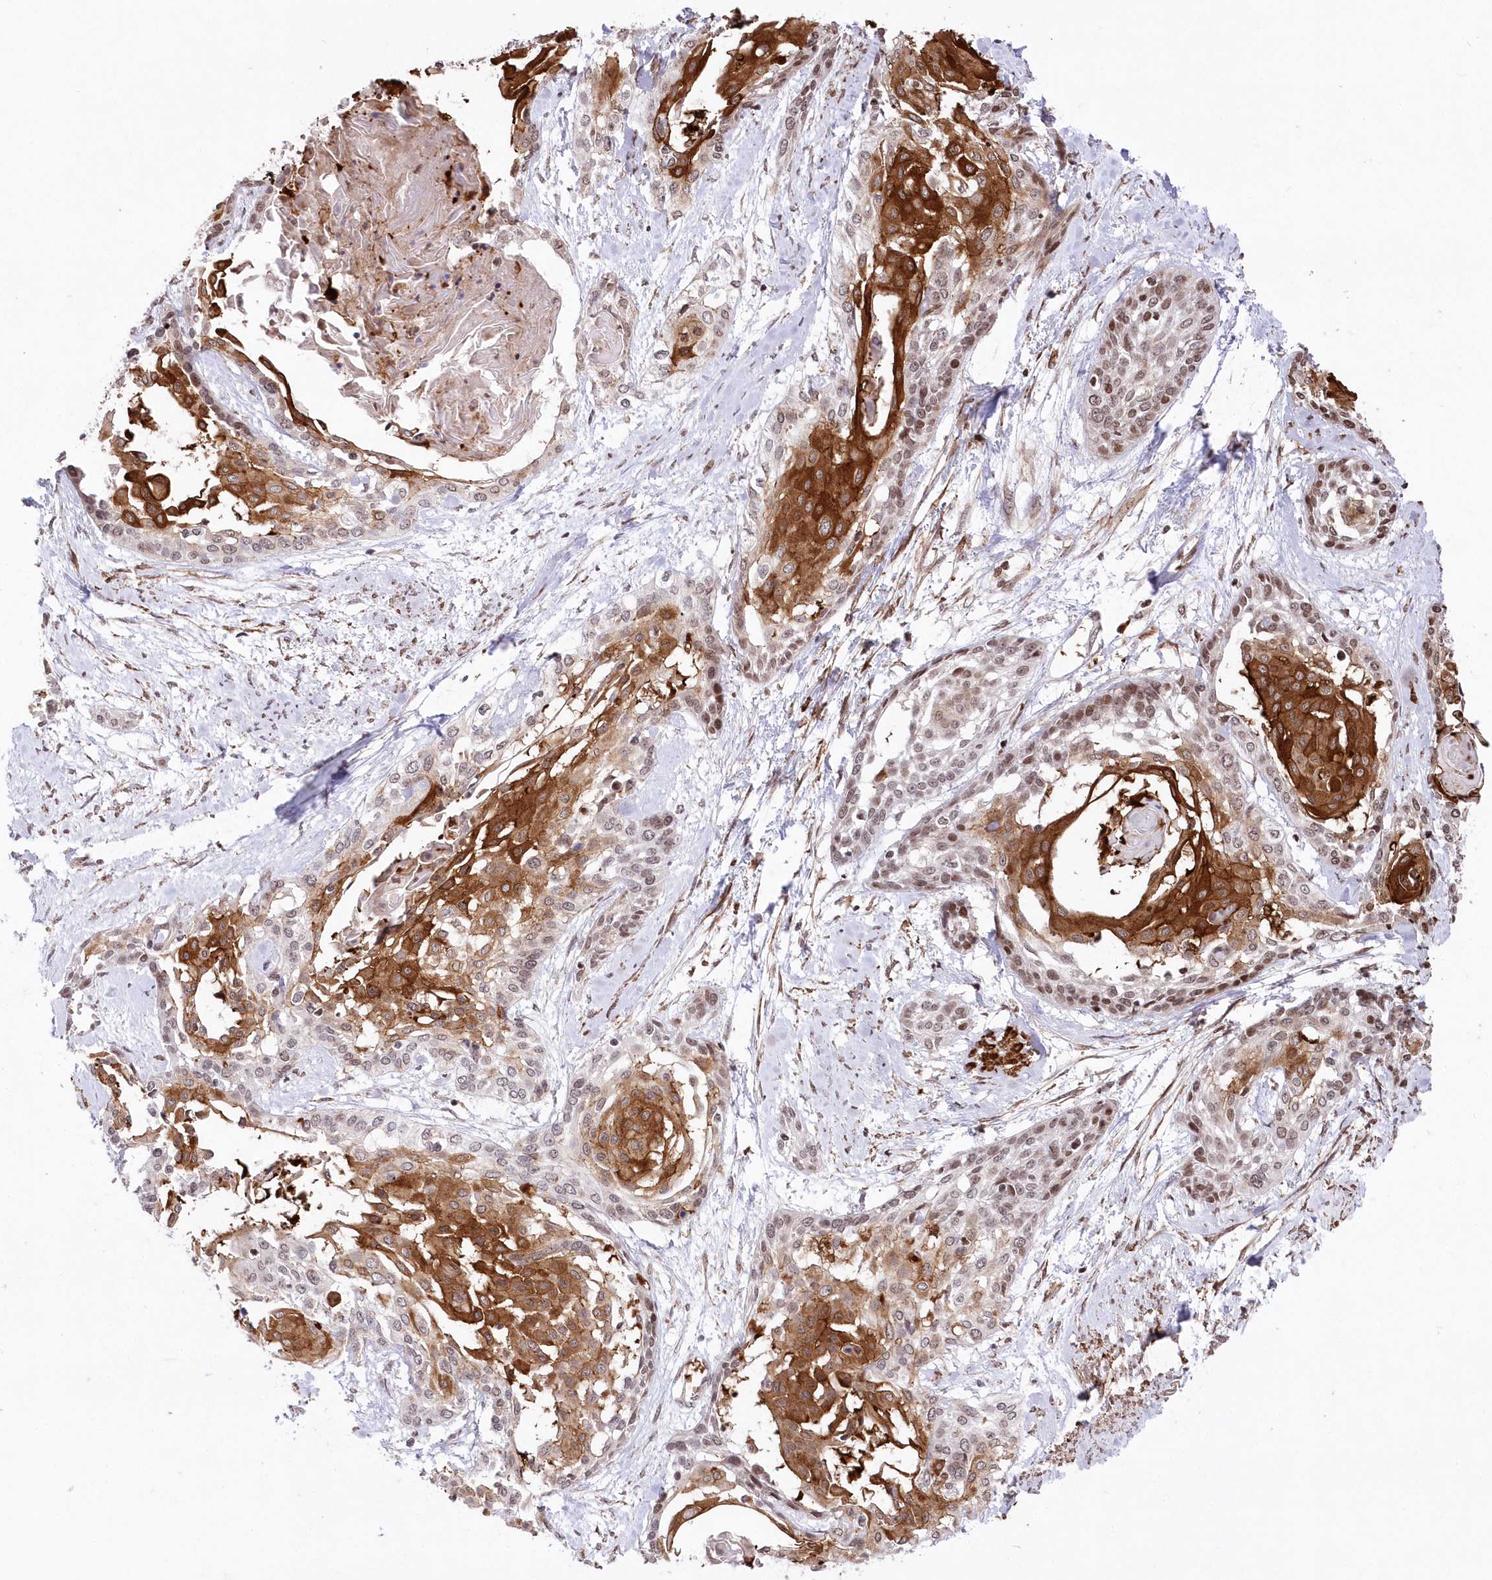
{"staining": {"intensity": "strong", "quantity": "25%-75%", "location": "cytoplasmic/membranous,nuclear"}, "tissue": "cervical cancer", "cell_type": "Tumor cells", "image_type": "cancer", "snomed": [{"axis": "morphology", "description": "Squamous cell carcinoma, NOS"}, {"axis": "topography", "description": "Cervix"}], "caption": "Tumor cells exhibit strong cytoplasmic/membranous and nuclear positivity in approximately 25%-75% of cells in cervical cancer.", "gene": "RBM27", "patient": {"sex": "female", "age": 57}}